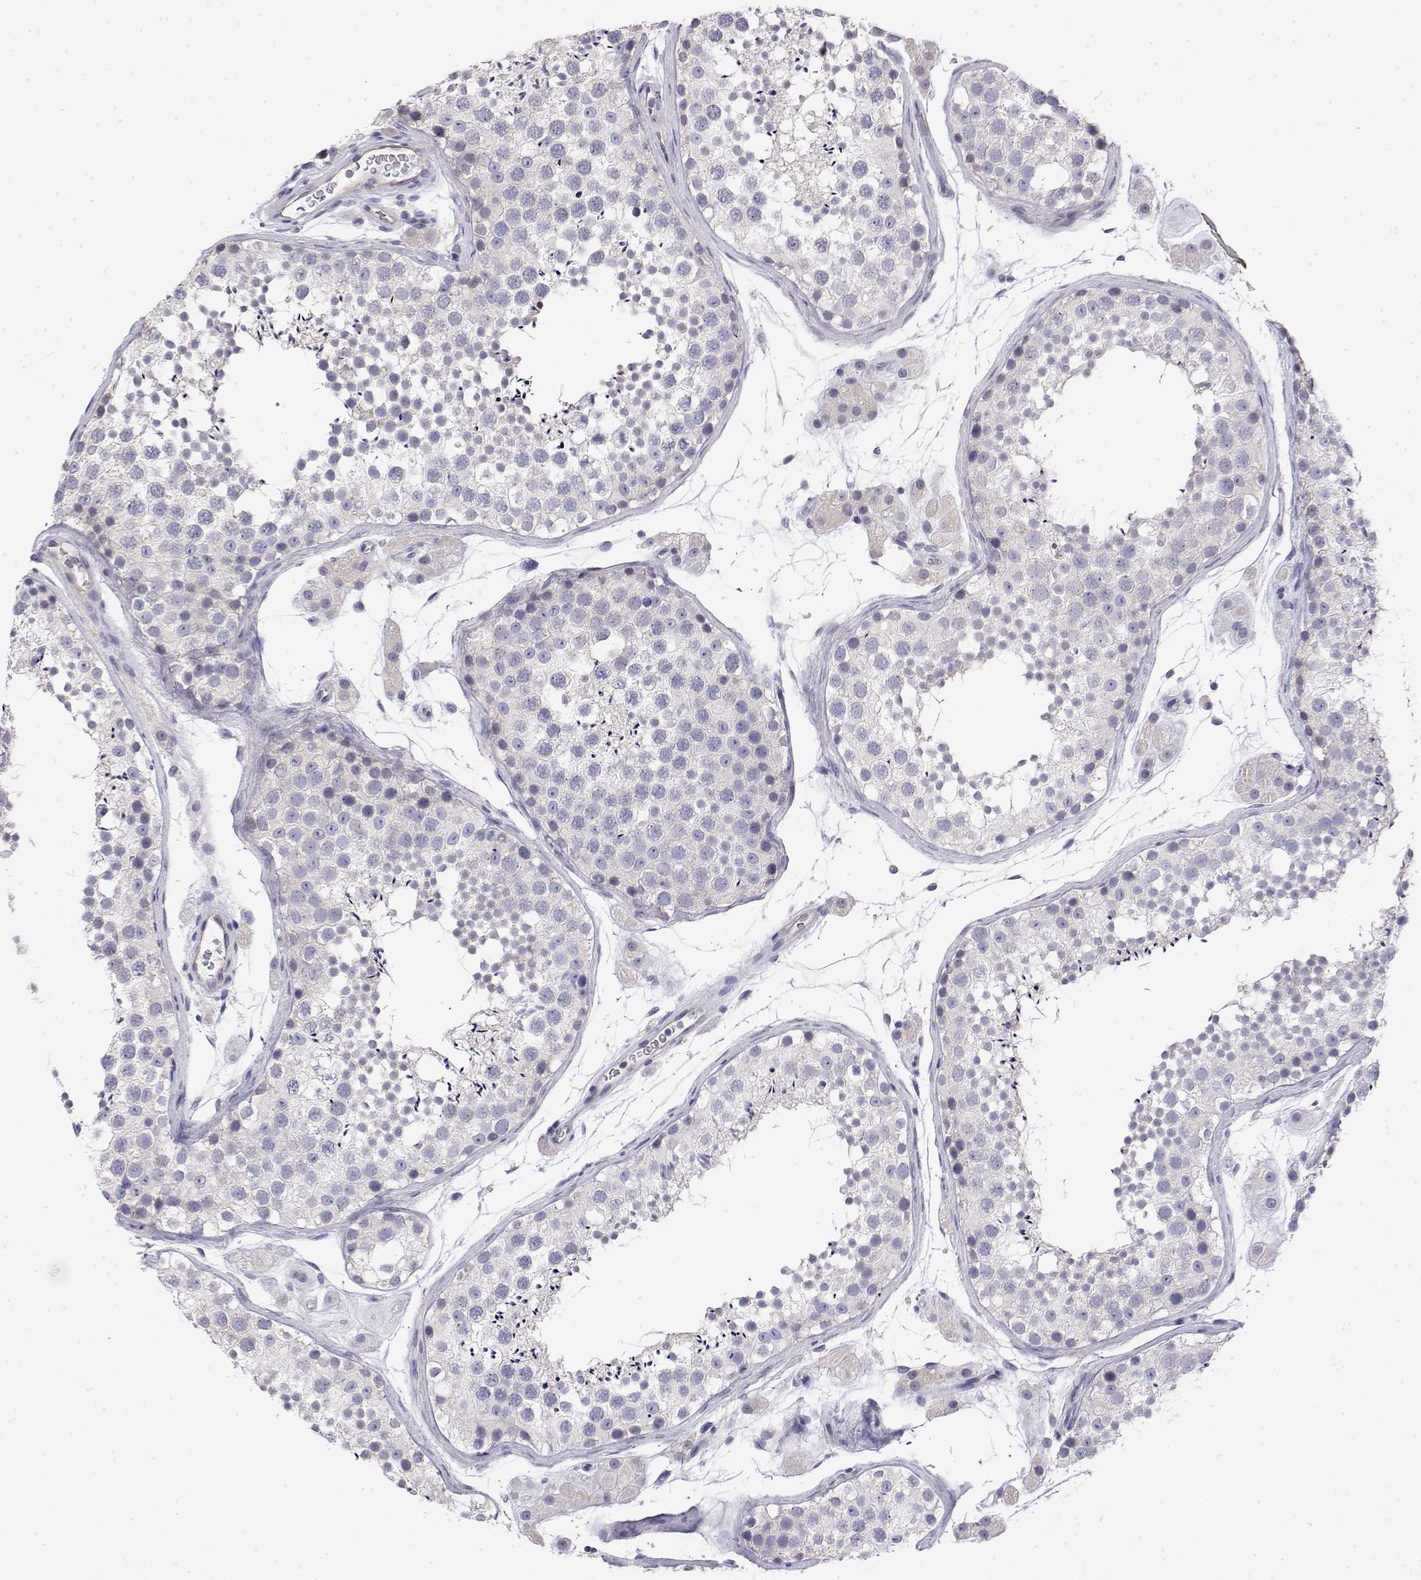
{"staining": {"intensity": "negative", "quantity": "none", "location": "none"}, "tissue": "testis", "cell_type": "Cells in seminiferous ducts", "image_type": "normal", "snomed": [{"axis": "morphology", "description": "Normal tissue, NOS"}, {"axis": "topography", "description": "Testis"}], "caption": "This is an IHC image of benign testis. There is no positivity in cells in seminiferous ducts.", "gene": "LY6D", "patient": {"sex": "male", "age": 41}}